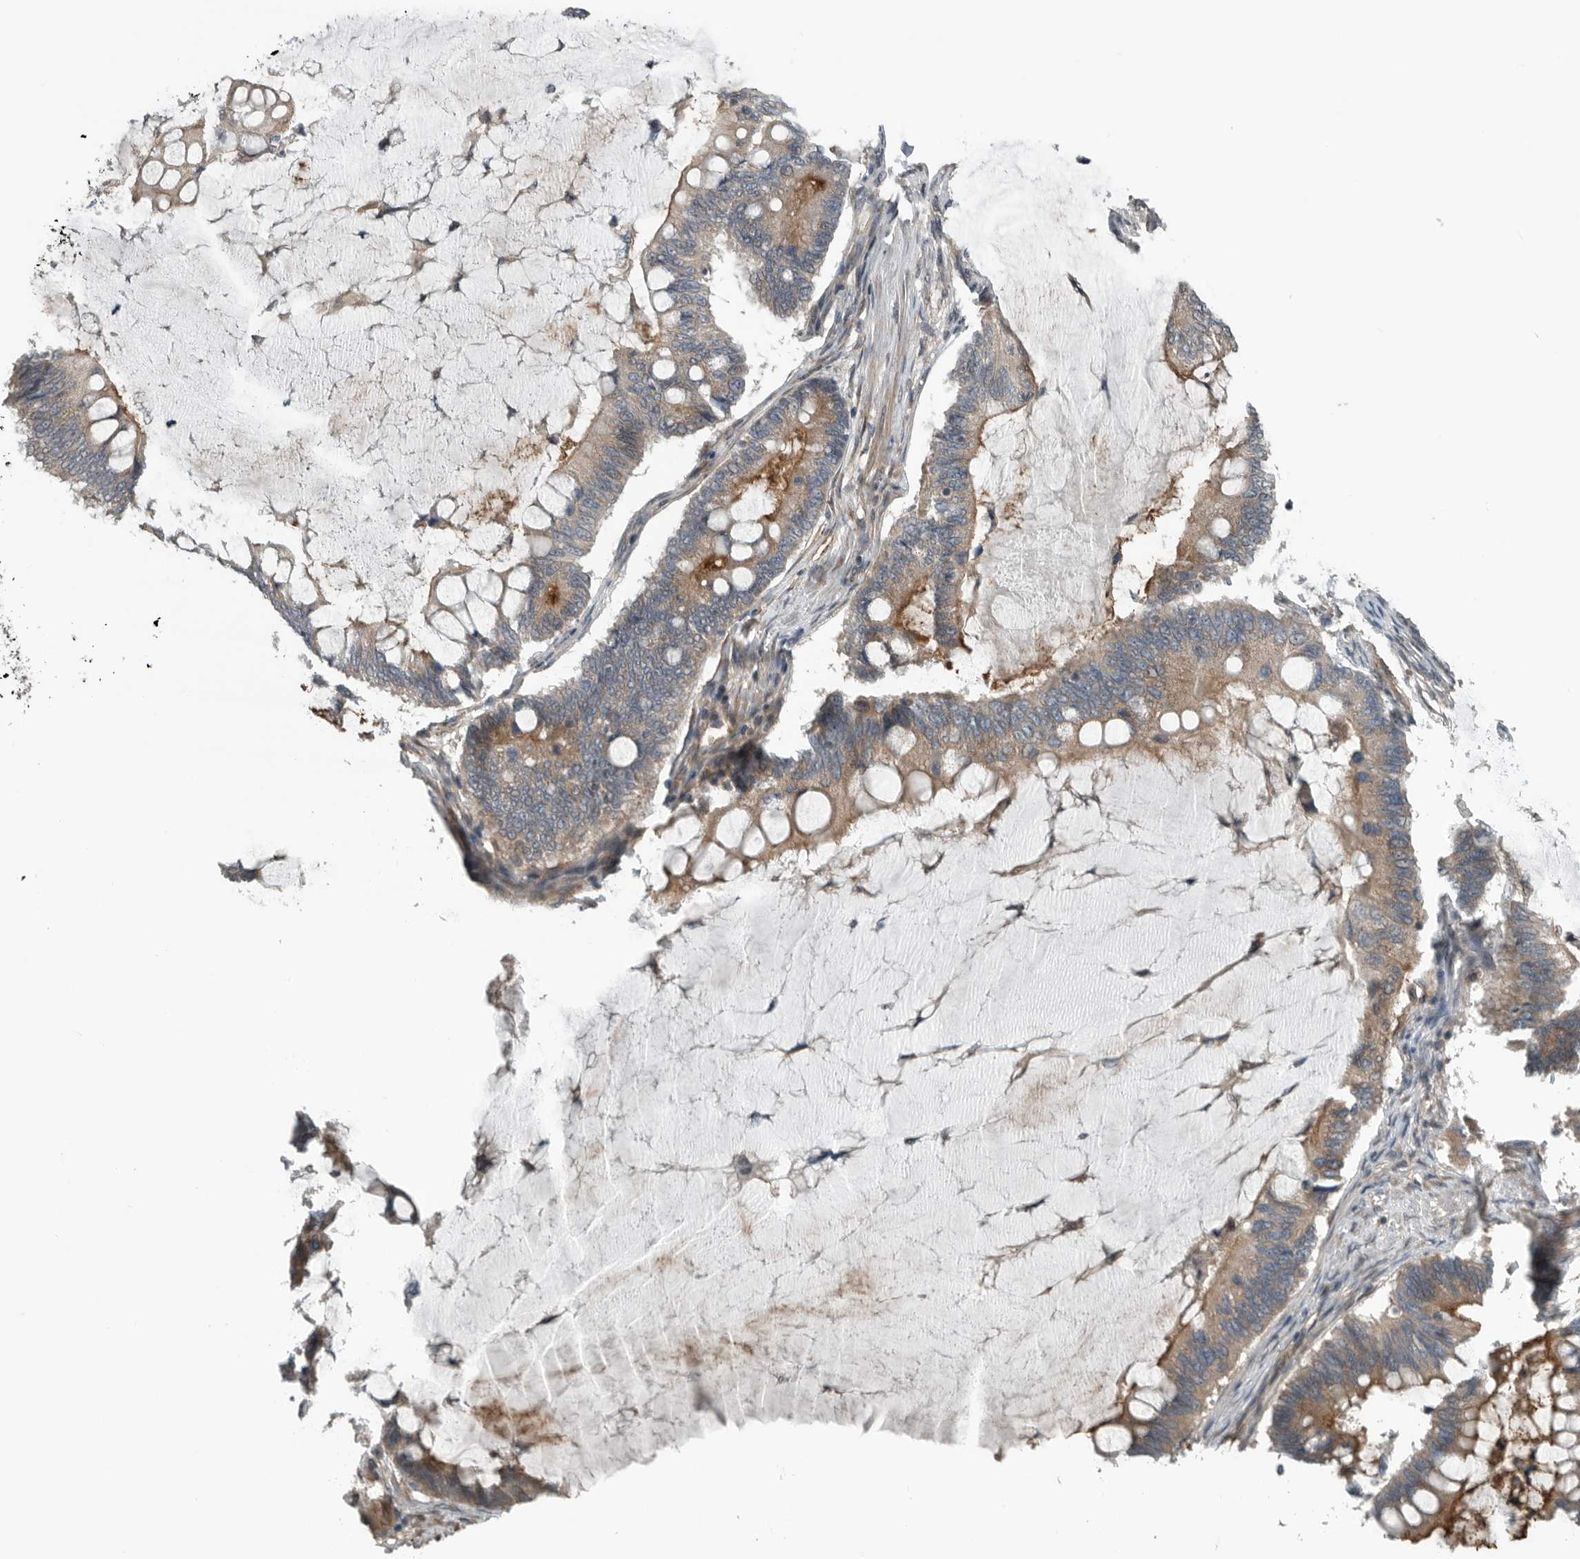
{"staining": {"intensity": "moderate", "quantity": ">75%", "location": "cytoplasmic/membranous"}, "tissue": "ovarian cancer", "cell_type": "Tumor cells", "image_type": "cancer", "snomed": [{"axis": "morphology", "description": "Cystadenocarcinoma, mucinous, NOS"}, {"axis": "topography", "description": "Ovary"}], "caption": "IHC photomicrograph of neoplastic tissue: human ovarian cancer stained using immunohistochemistry displays medium levels of moderate protein expression localized specifically in the cytoplasmic/membranous of tumor cells, appearing as a cytoplasmic/membranous brown color.", "gene": "AMFR", "patient": {"sex": "female", "age": 61}}